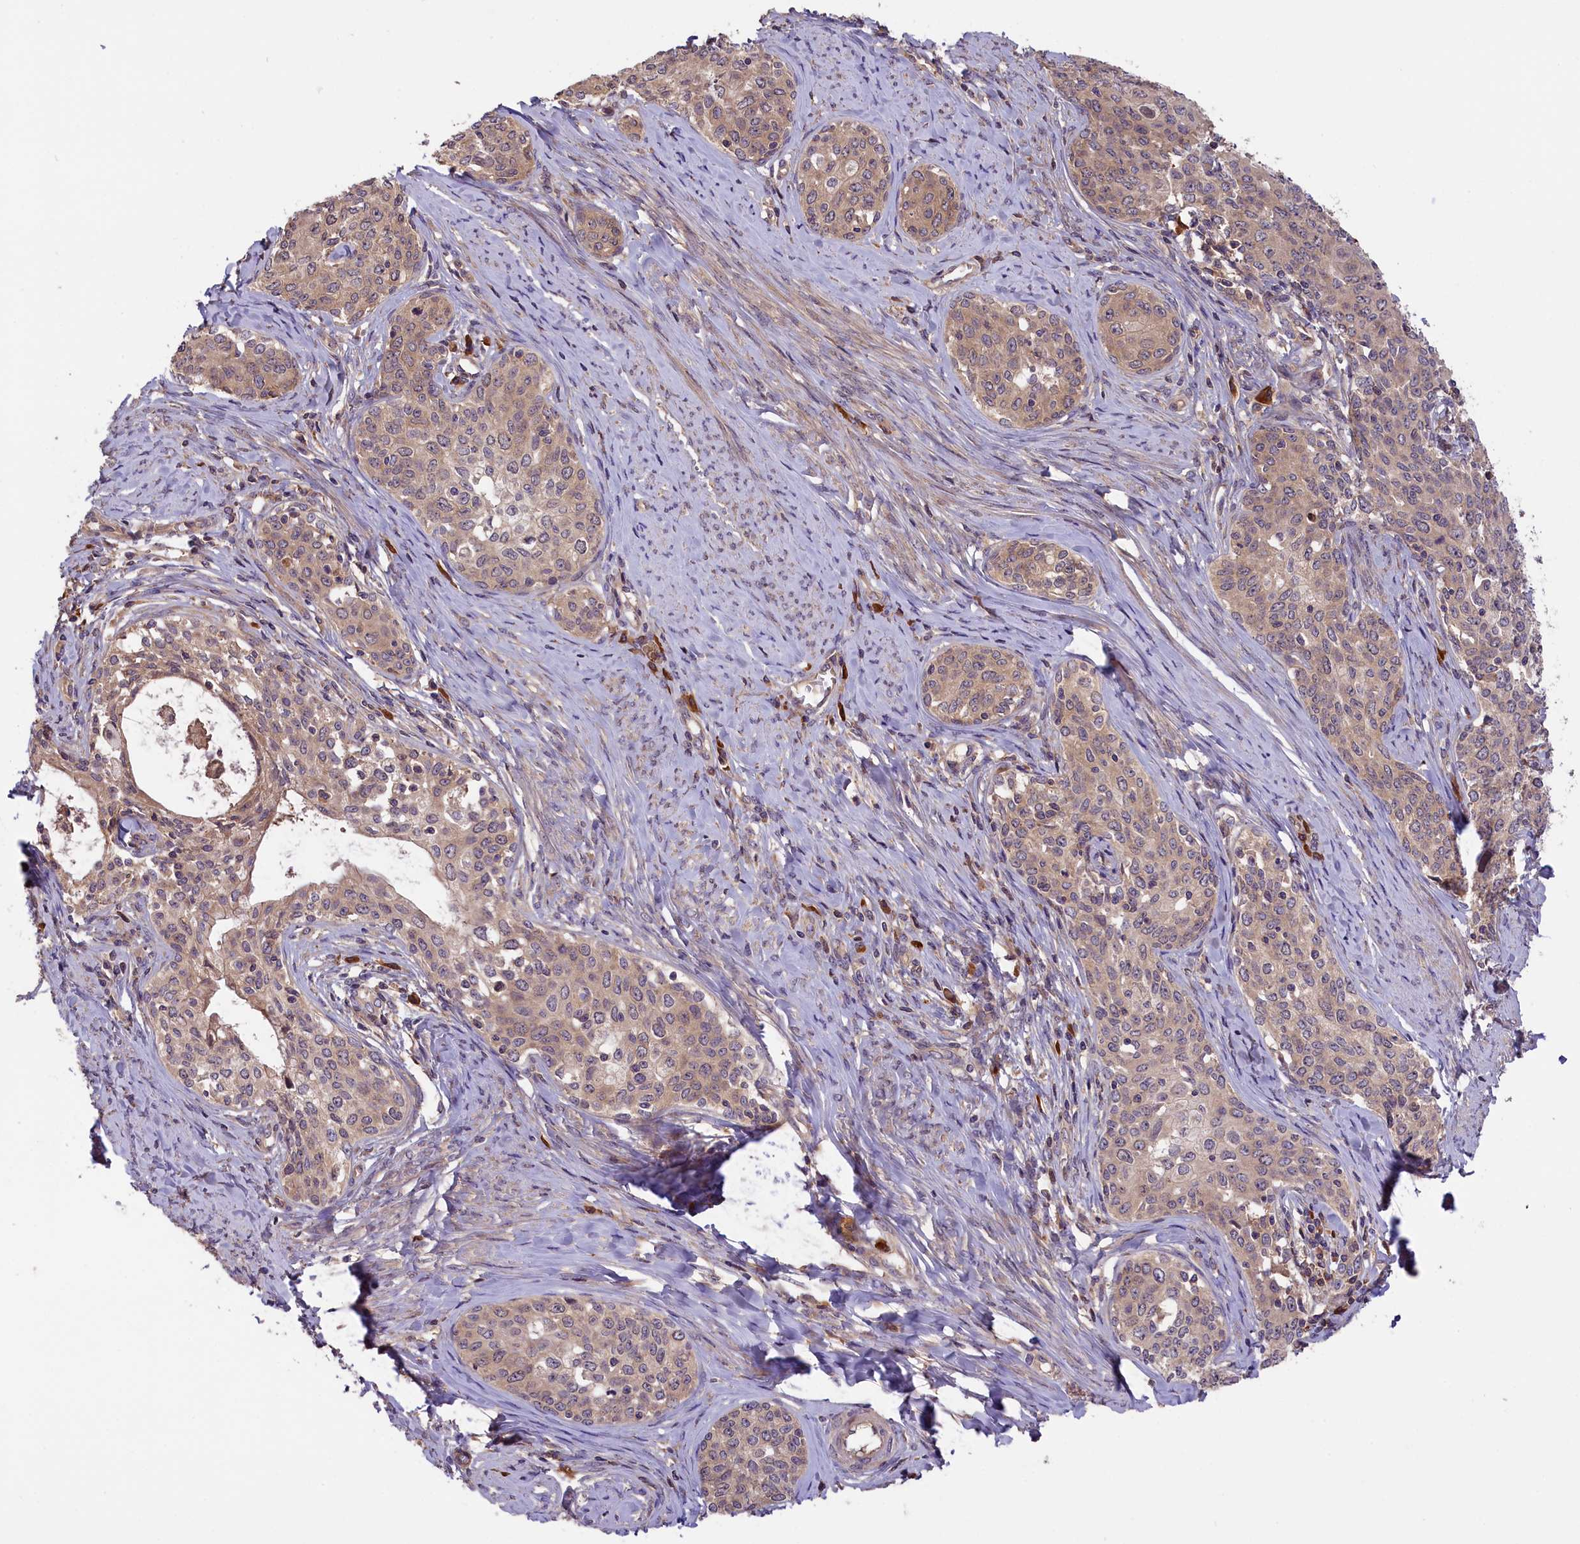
{"staining": {"intensity": "weak", "quantity": "25%-75%", "location": "cytoplasmic/membranous"}, "tissue": "cervical cancer", "cell_type": "Tumor cells", "image_type": "cancer", "snomed": [{"axis": "morphology", "description": "Squamous cell carcinoma, NOS"}, {"axis": "morphology", "description": "Adenocarcinoma, NOS"}, {"axis": "topography", "description": "Cervix"}], "caption": "Immunohistochemistry (IHC) micrograph of human adenocarcinoma (cervical) stained for a protein (brown), which demonstrates low levels of weak cytoplasmic/membranous expression in about 25%-75% of tumor cells.", "gene": "SETD6", "patient": {"sex": "female", "age": 52}}